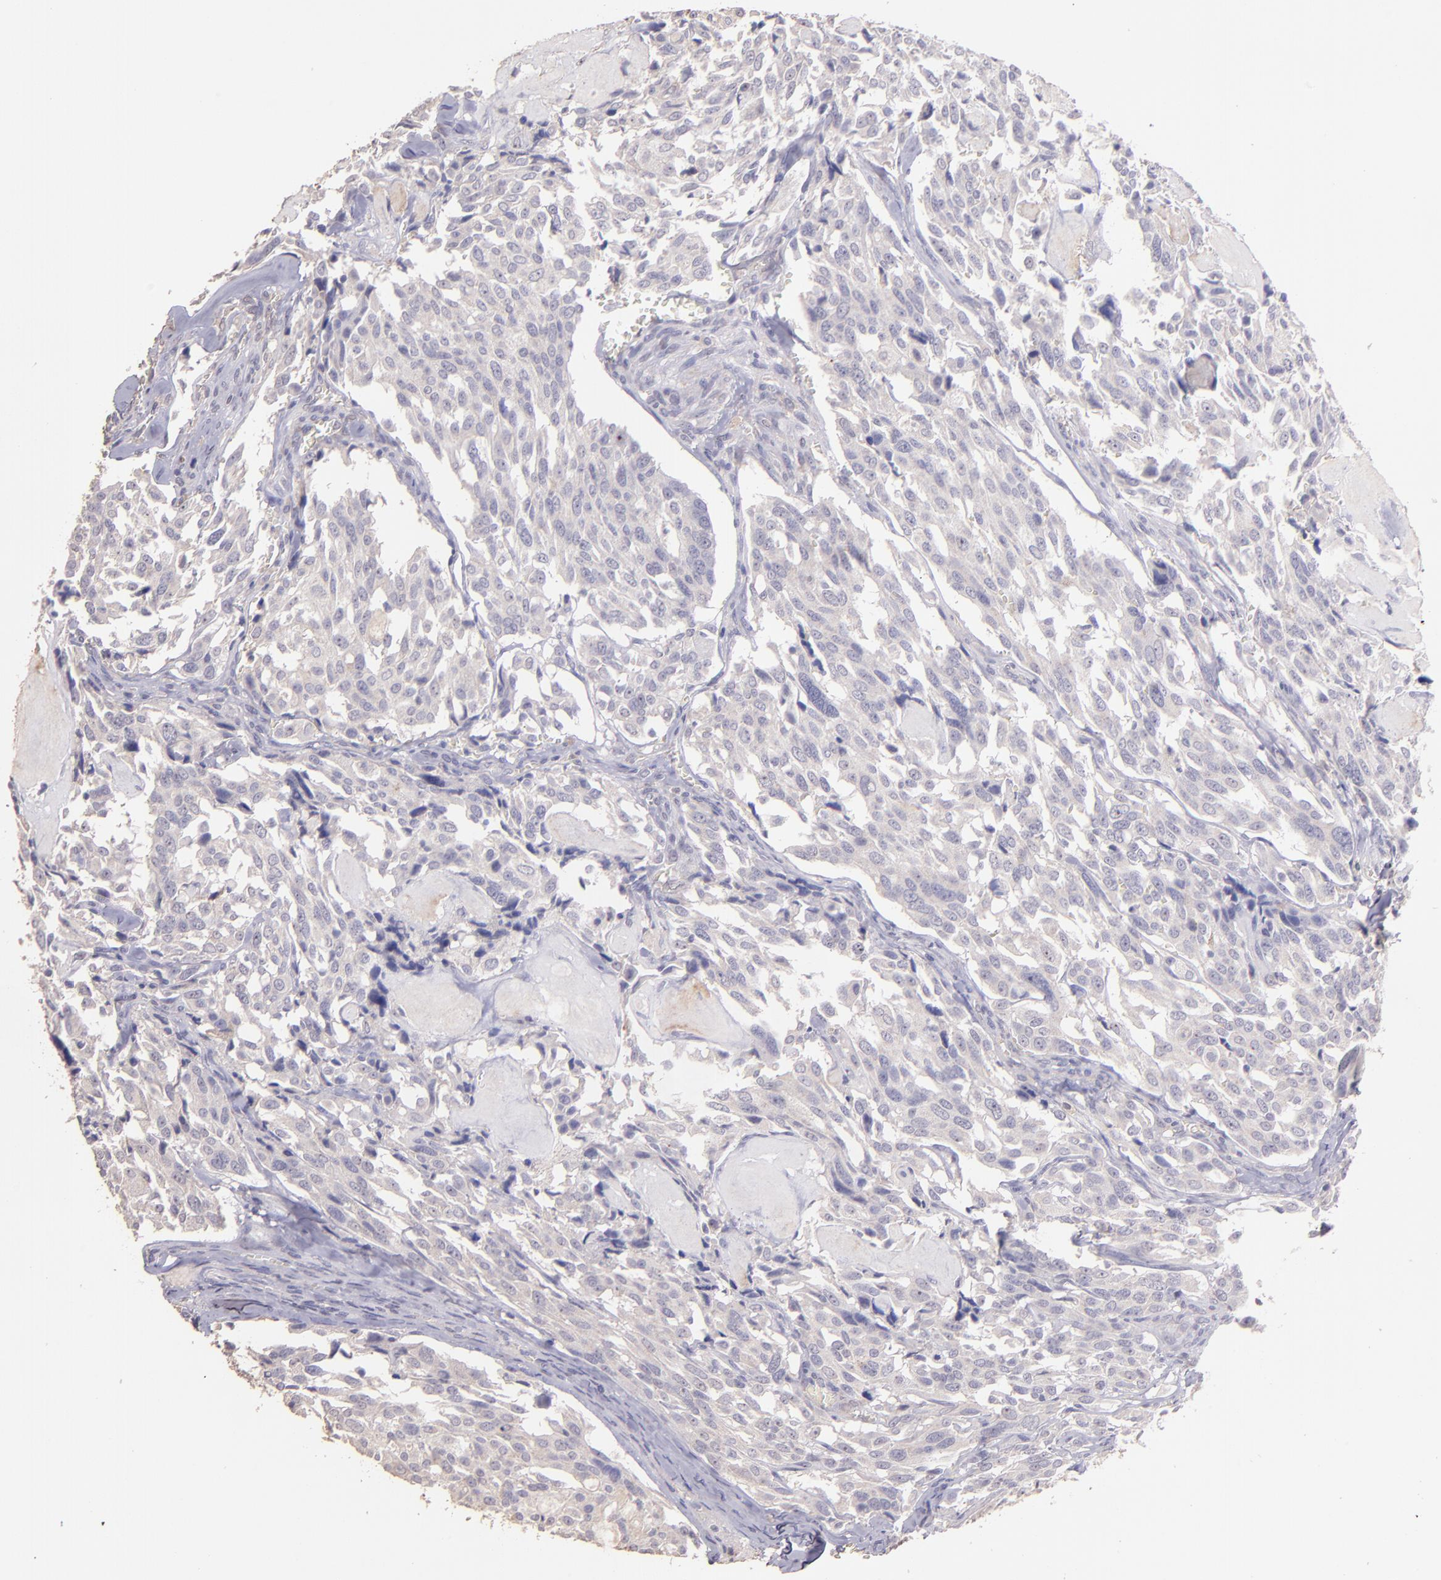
{"staining": {"intensity": "negative", "quantity": "none", "location": "none"}, "tissue": "thyroid cancer", "cell_type": "Tumor cells", "image_type": "cancer", "snomed": [{"axis": "morphology", "description": "Carcinoma, NOS"}, {"axis": "morphology", "description": "Carcinoid, malignant, NOS"}, {"axis": "topography", "description": "Thyroid gland"}], "caption": "Immunohistochemistry (IHC) photomicrograph of thyroid malignant carcinoid stained for a protein (brown), which reveals no expression in tumor cells.", "gene": "PAPPA", "patient": {"sex": "male", "age": 33}}